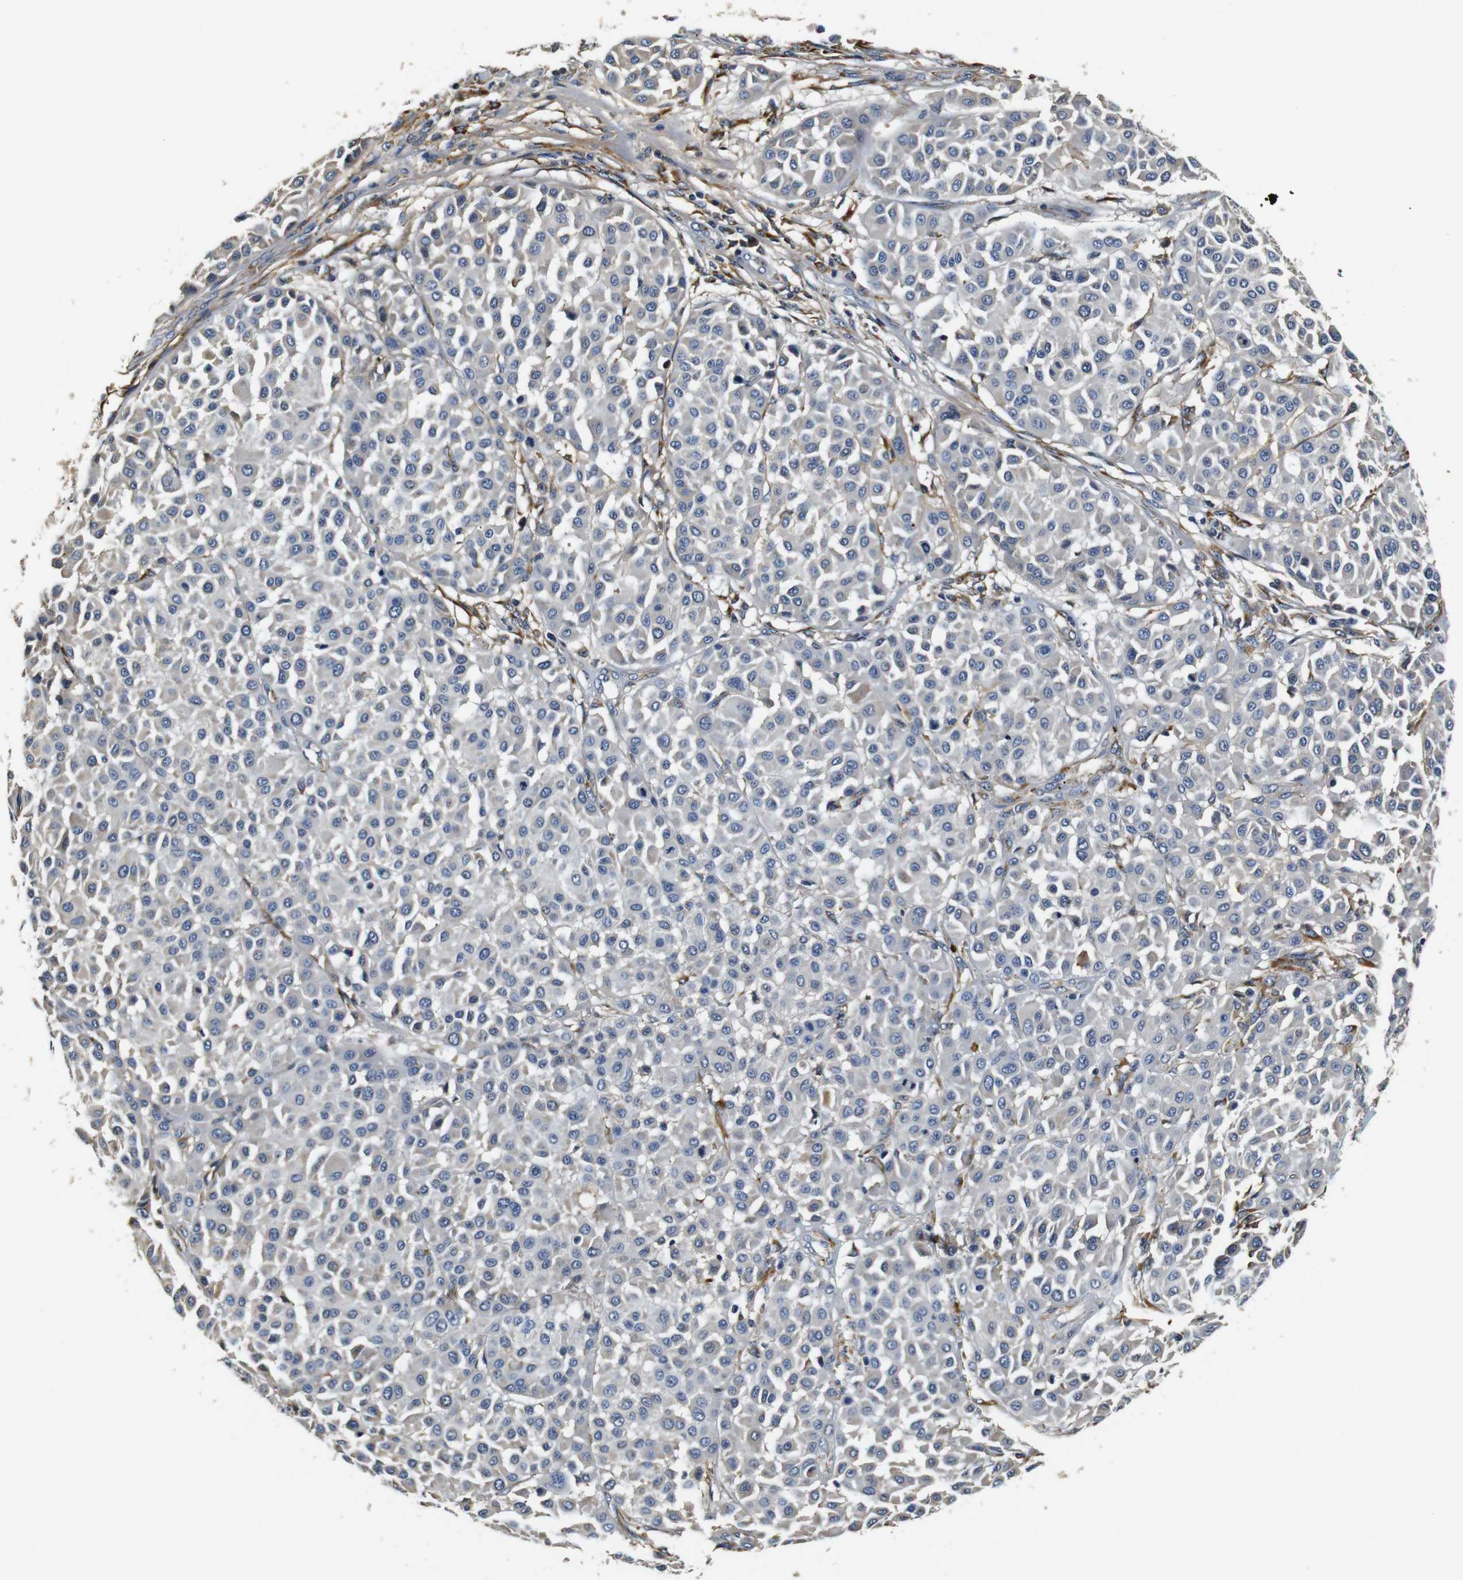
{"staining": {"intensity": "negative", "quantity": "none", "location": "none"}, "tissue": "melanoma", "cell_type": "Tumor cells", "image_type": "cancer", "snomed": [{"axis": "morphology", "description": "Malignant melanoma, Metastatic site"}, {"axis": "topography", "description": "Soft tissue"}], "caption": "There is no significant positivity in tumor cells of malignant melanoma (metastatic site).", "gene": "COL1A1", "patient": {"sex": "male", "age": 41}}